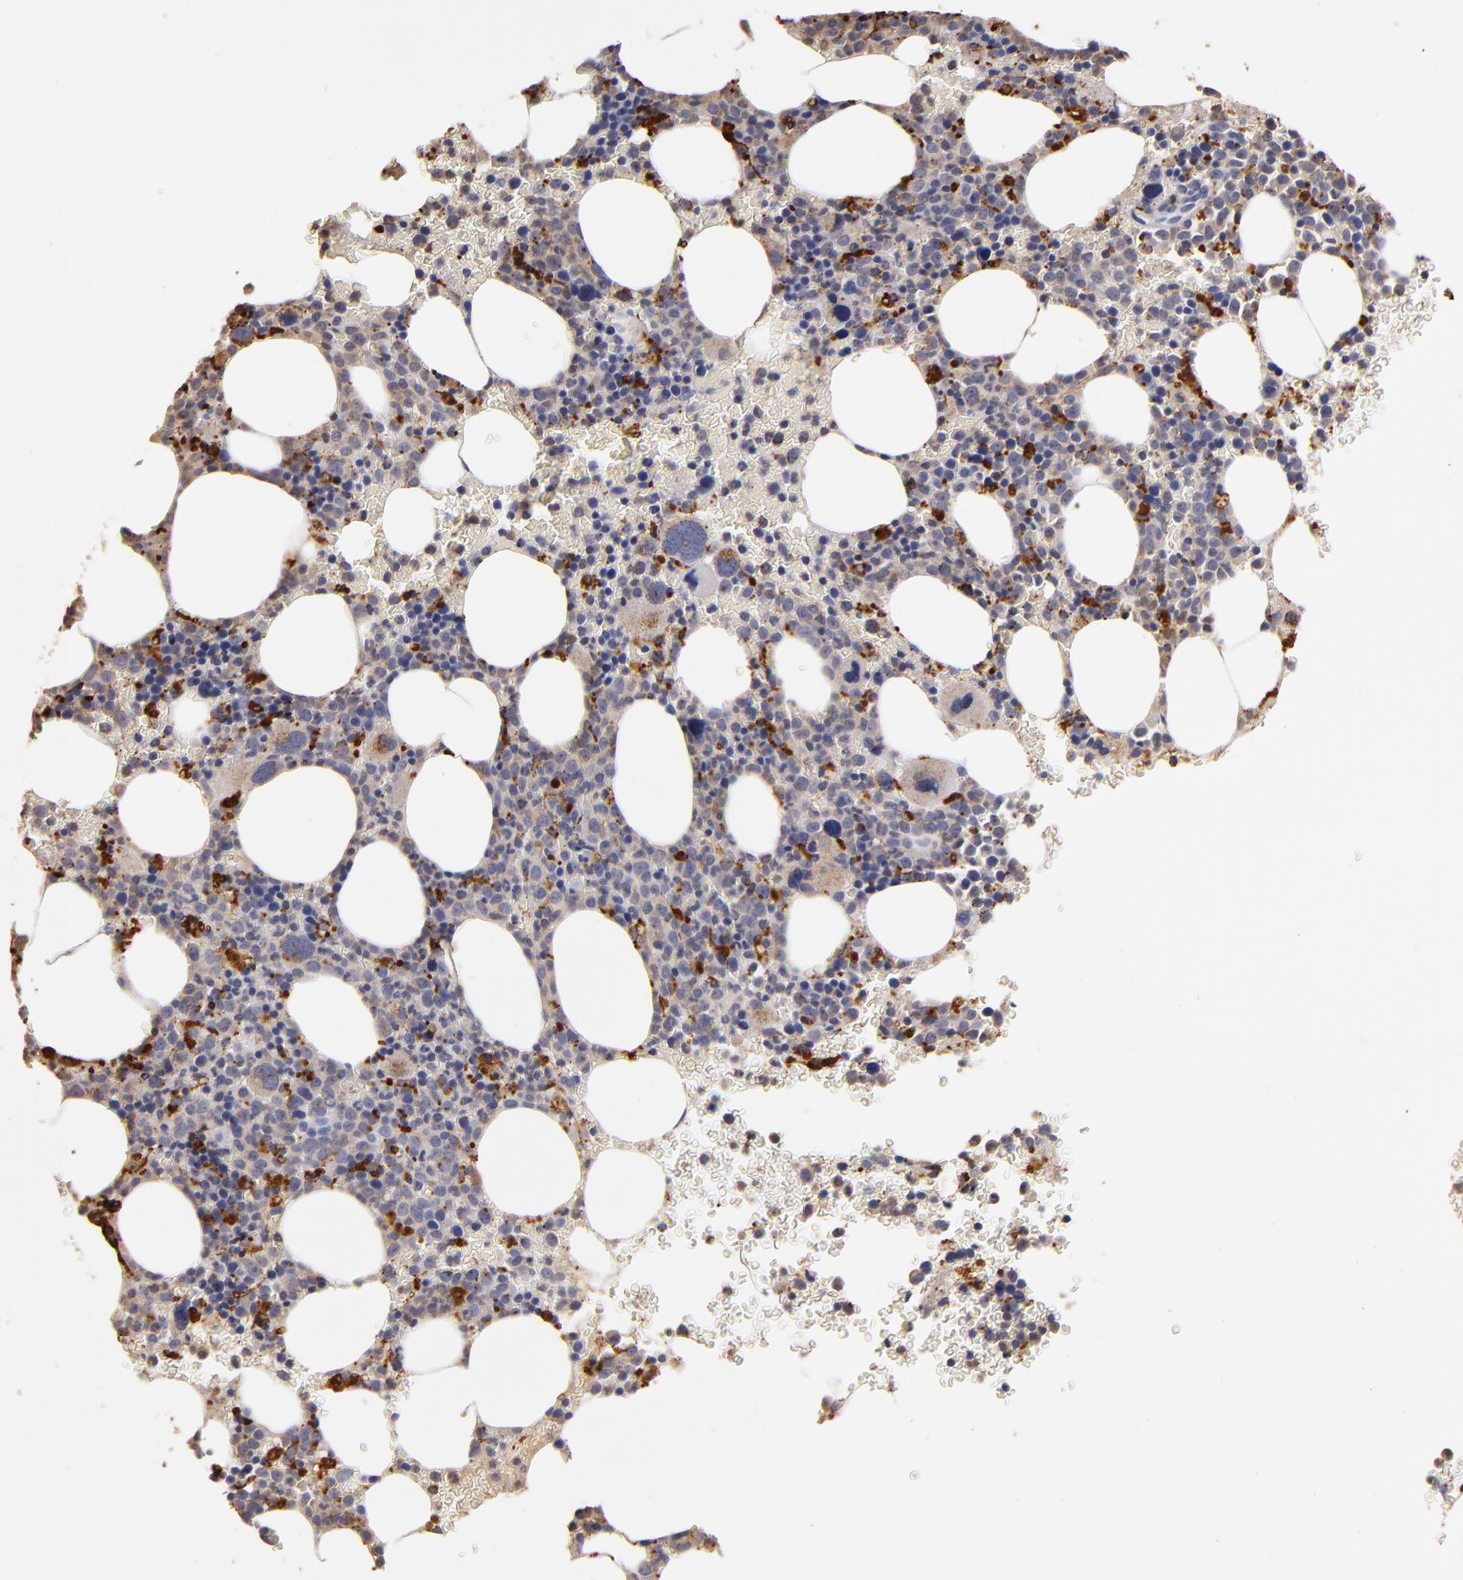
{"staining": {"intensity": "strong", "quantity": "<25%", "location": "cytoplasmic/membranous"}, "tissue": "bone marrow", "cell_type": "Hematopoietic cells", "image_type": "normal", "snomed": [{"axis": "morphology", "description": "Normal tissue, NOS"}, {"axis": "topography", "description": "Bone marrow"}], "caption": "Protein staining of unremarkable bone marrow shows strong cytoplasmic/membranous staining in approximately <25% of hematopoietic cells.", "gene": "TRAF1", "patient": {"sex": "male", "age": 68}}